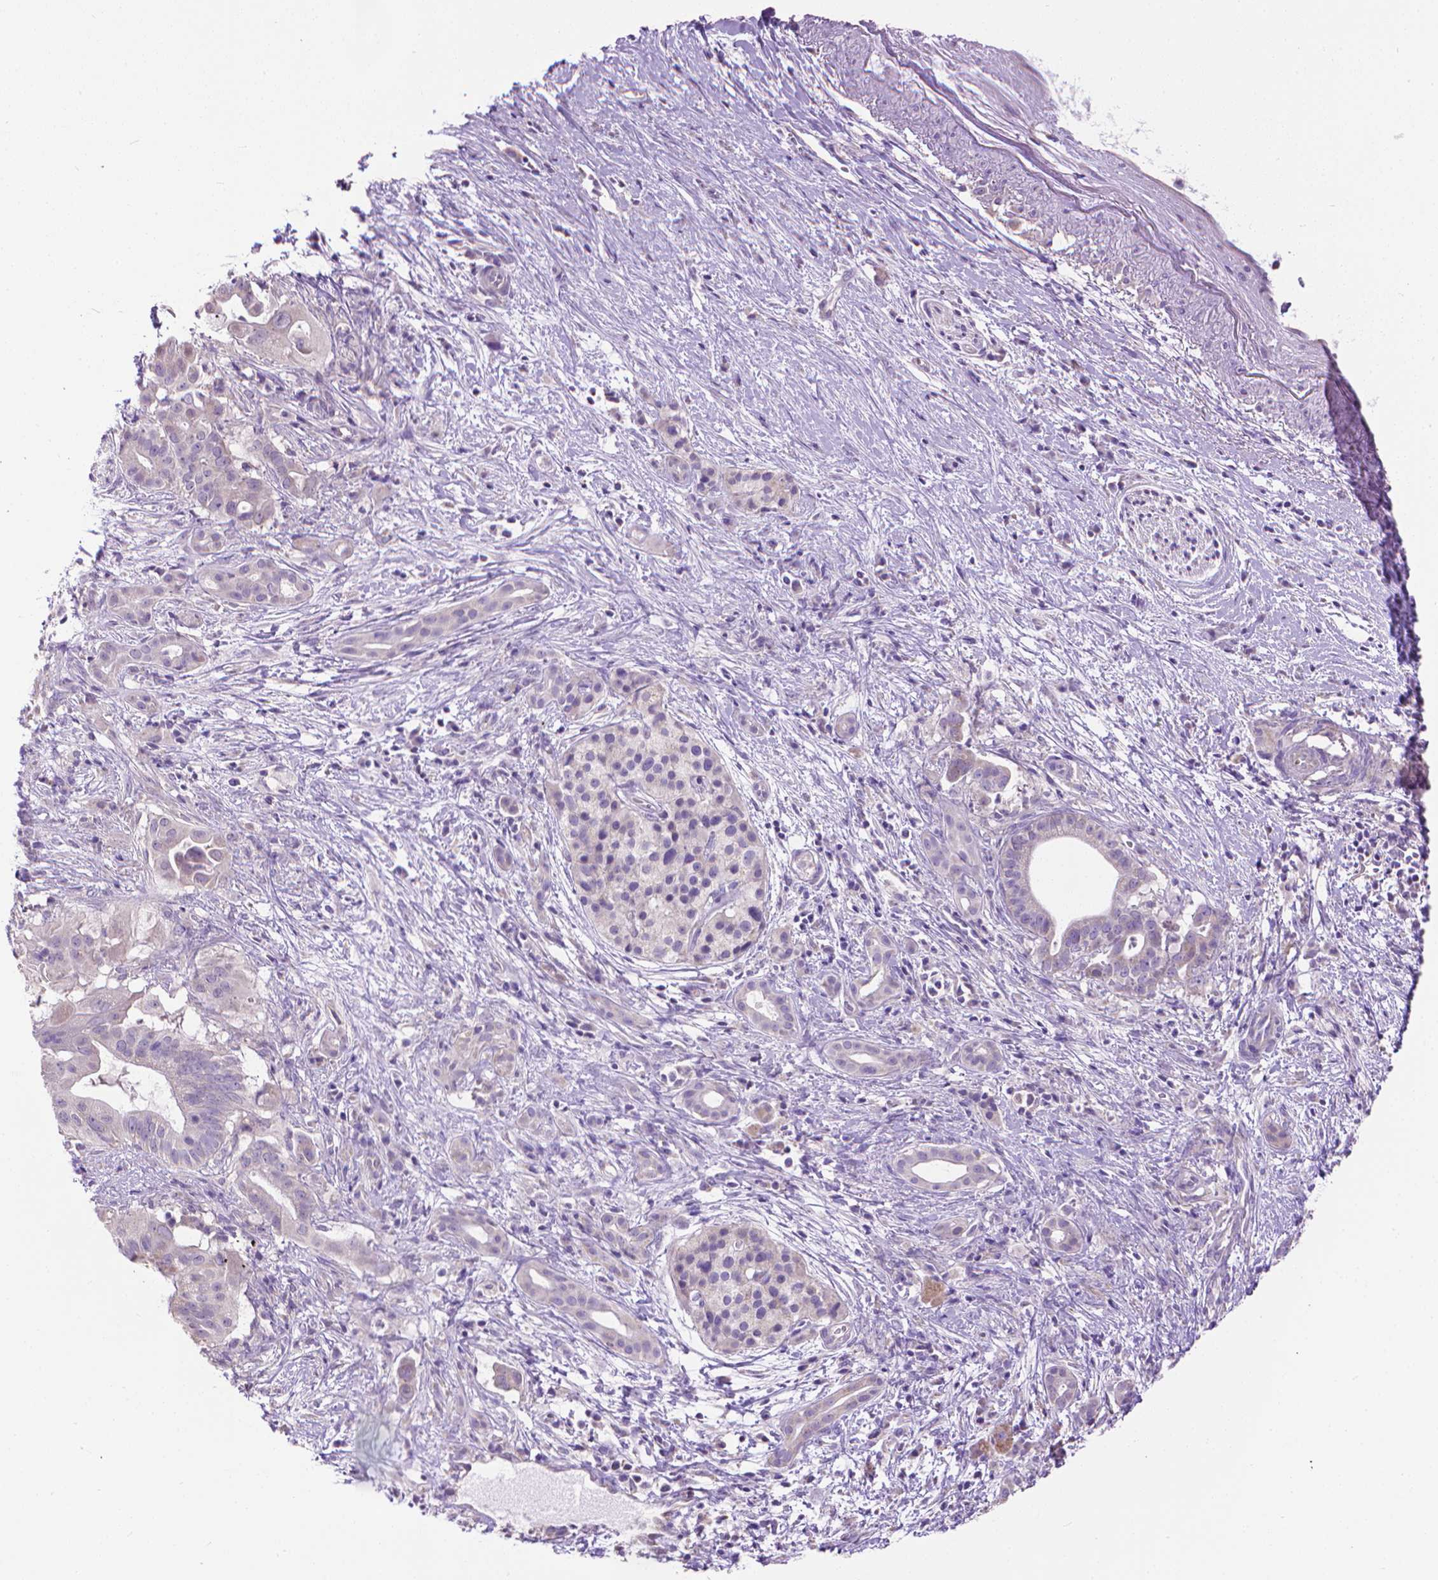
{"staining": {"intensity": "weak", "quantity": "<25%", "location": "cytoplasmic/membranous"}, "tissue": "pancreatic cancer", "cell_type": "Tumor cells", "image_type": "cancer", "snomed": [{"axis": "morphology", "description": "Adenocarcinoma, NOS"}, {"axis": "topography", "description": "Pancreas"}], "caption": "Image shows no protein expression in tumor cells of pancreatic cancer (adenocarcinoma) tissue.", "gene": "SYN1", "patient": {"sex": "male", "age": 61}}